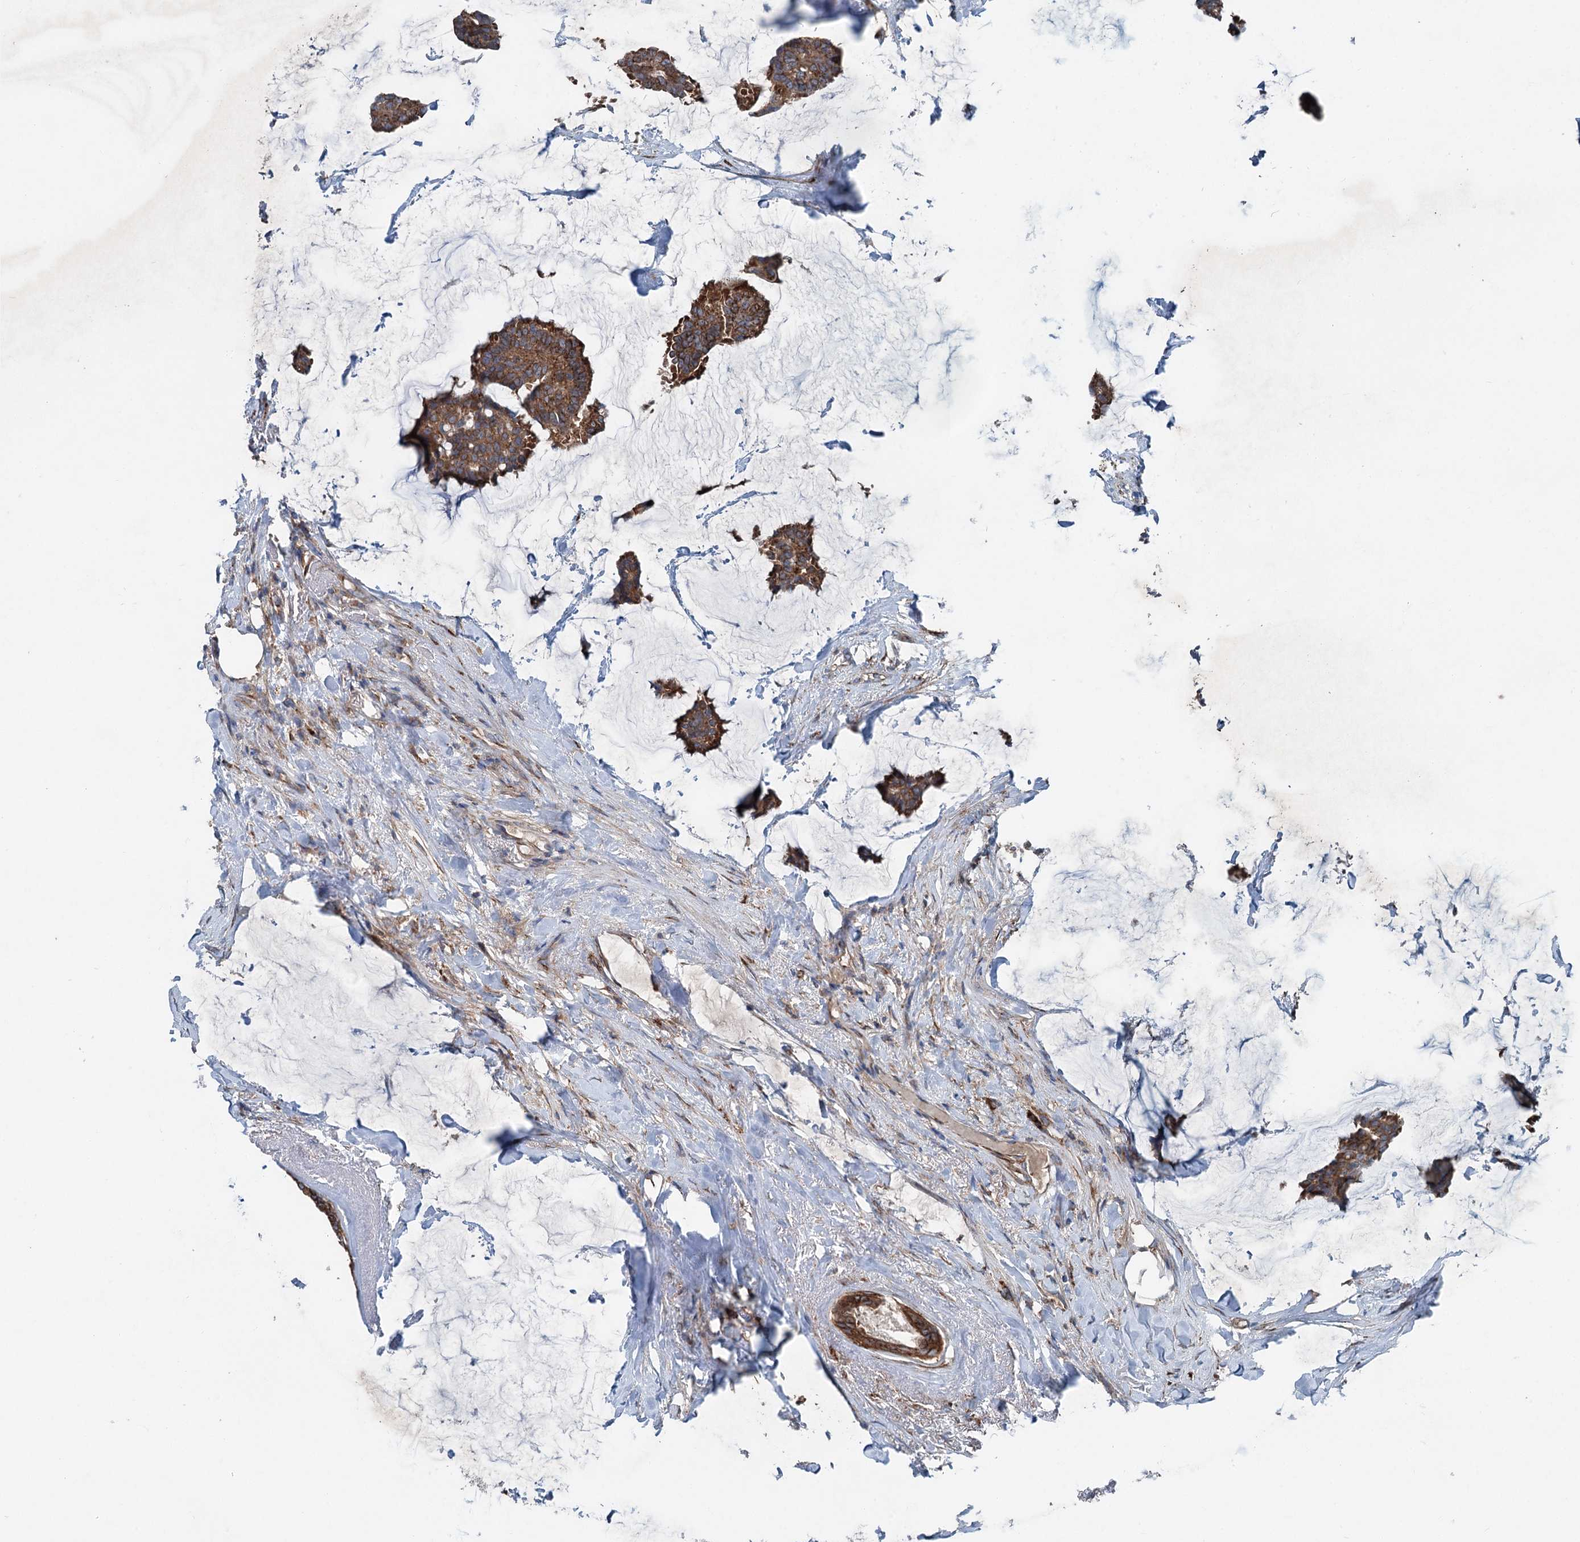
{"staining": {"intensity": "moderate", "quantity": ">75%", "location": "cytoplasmic/membranous"}, "tissue": "breast cancer", "cell_type": "Tumor cells", "image_type": "cancer", "snomed": [{"axis": "morphology", "description": "Duct carcinoma"}, {"axis": "topography", "description": "Breast"}], "caption": "Immunohistochemical staining of human intraductal carcinoma (breast) displays moderate cytoplasmic/membranous protein staining in approximately >75% of tumor cells.", "gene": "CALCOCO1", "patient": {"sex": "female", "age": 93}}